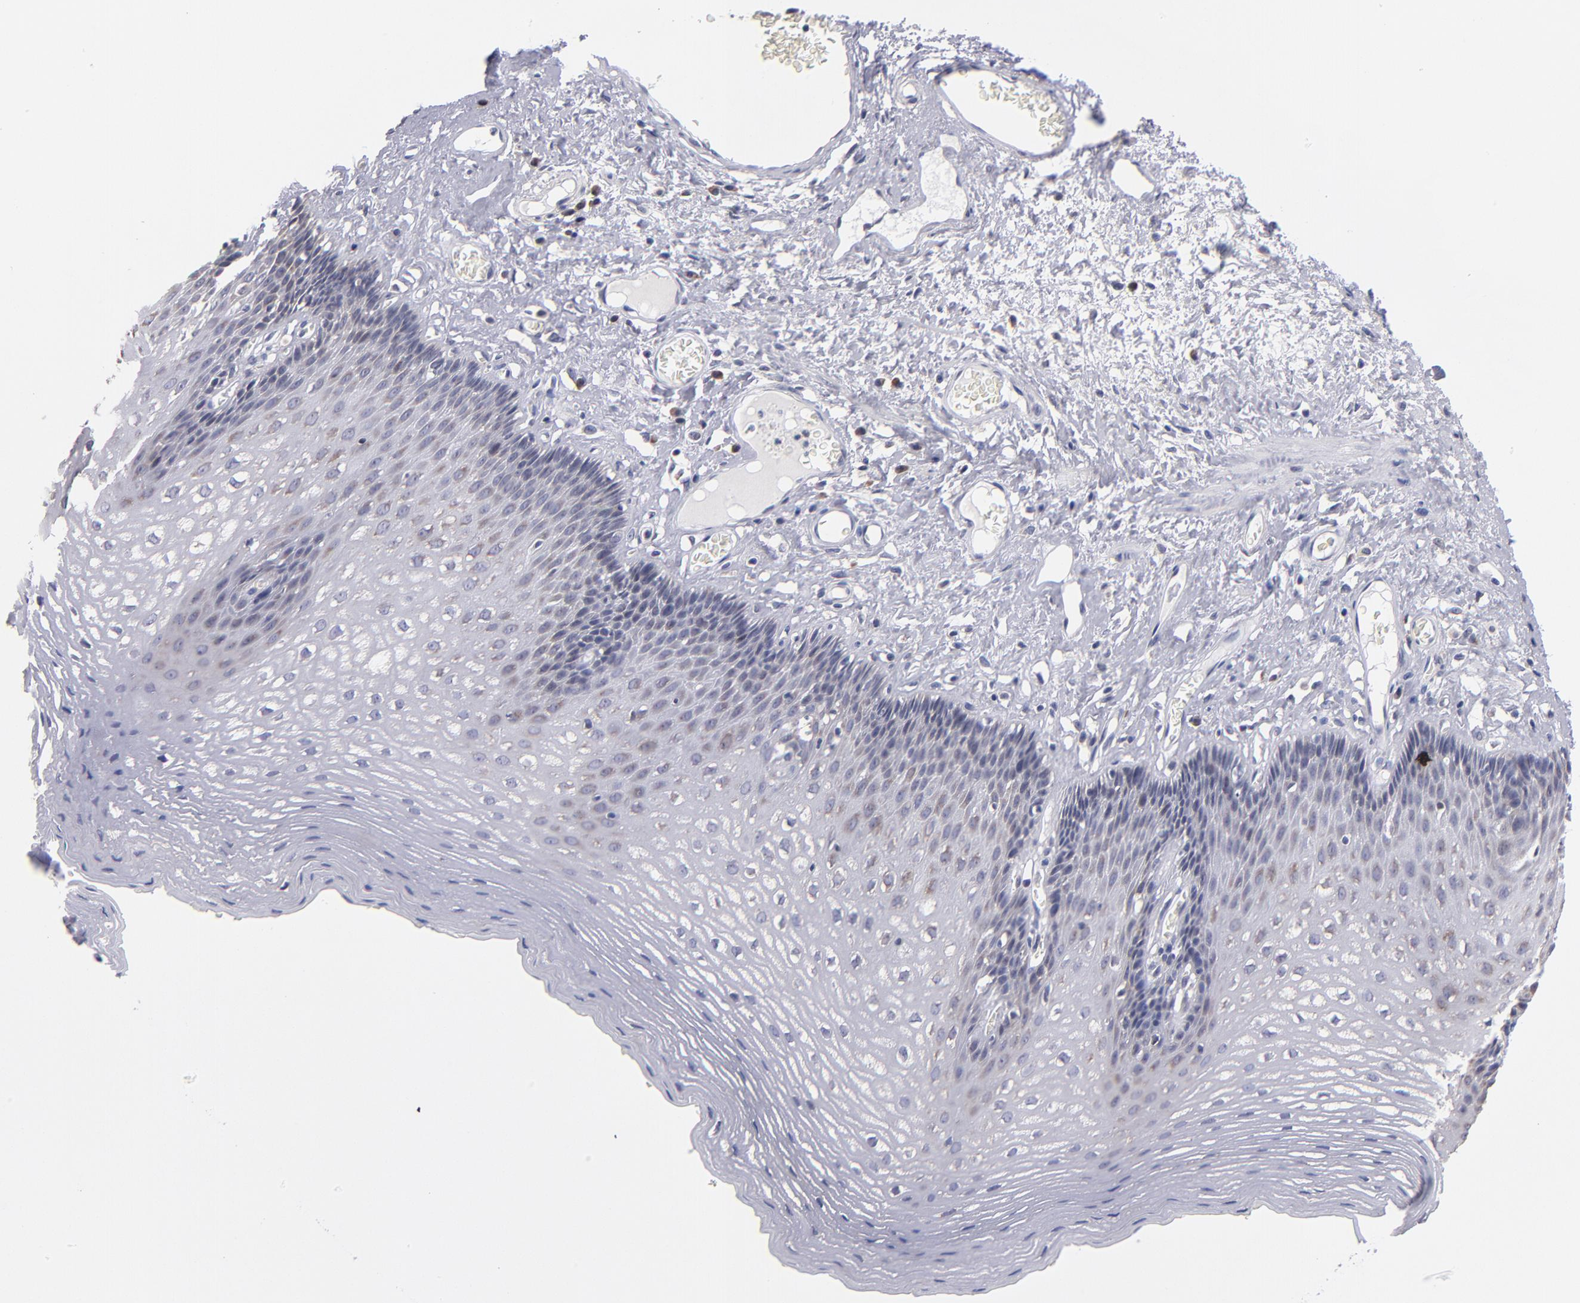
{"staining": {"intensity": "weak", "quantity": "<25%", "location": "cytoplasmic/membranous"}, "tissue": "esophagus", "cell_type": "Squamous epithelial cells", "image_type": "normal", "snomed": [{"axis": "morphology", "description": "Normal tissue, NOS"}, {"axis": "topography", "description": "Esophagus"}], "caption": "Esophagus stained for a protein using IHC demonstrates no expression squamous epithelial cells.", "gene": "EIF3L", "patient": {"sex": "female", "age": 70}}